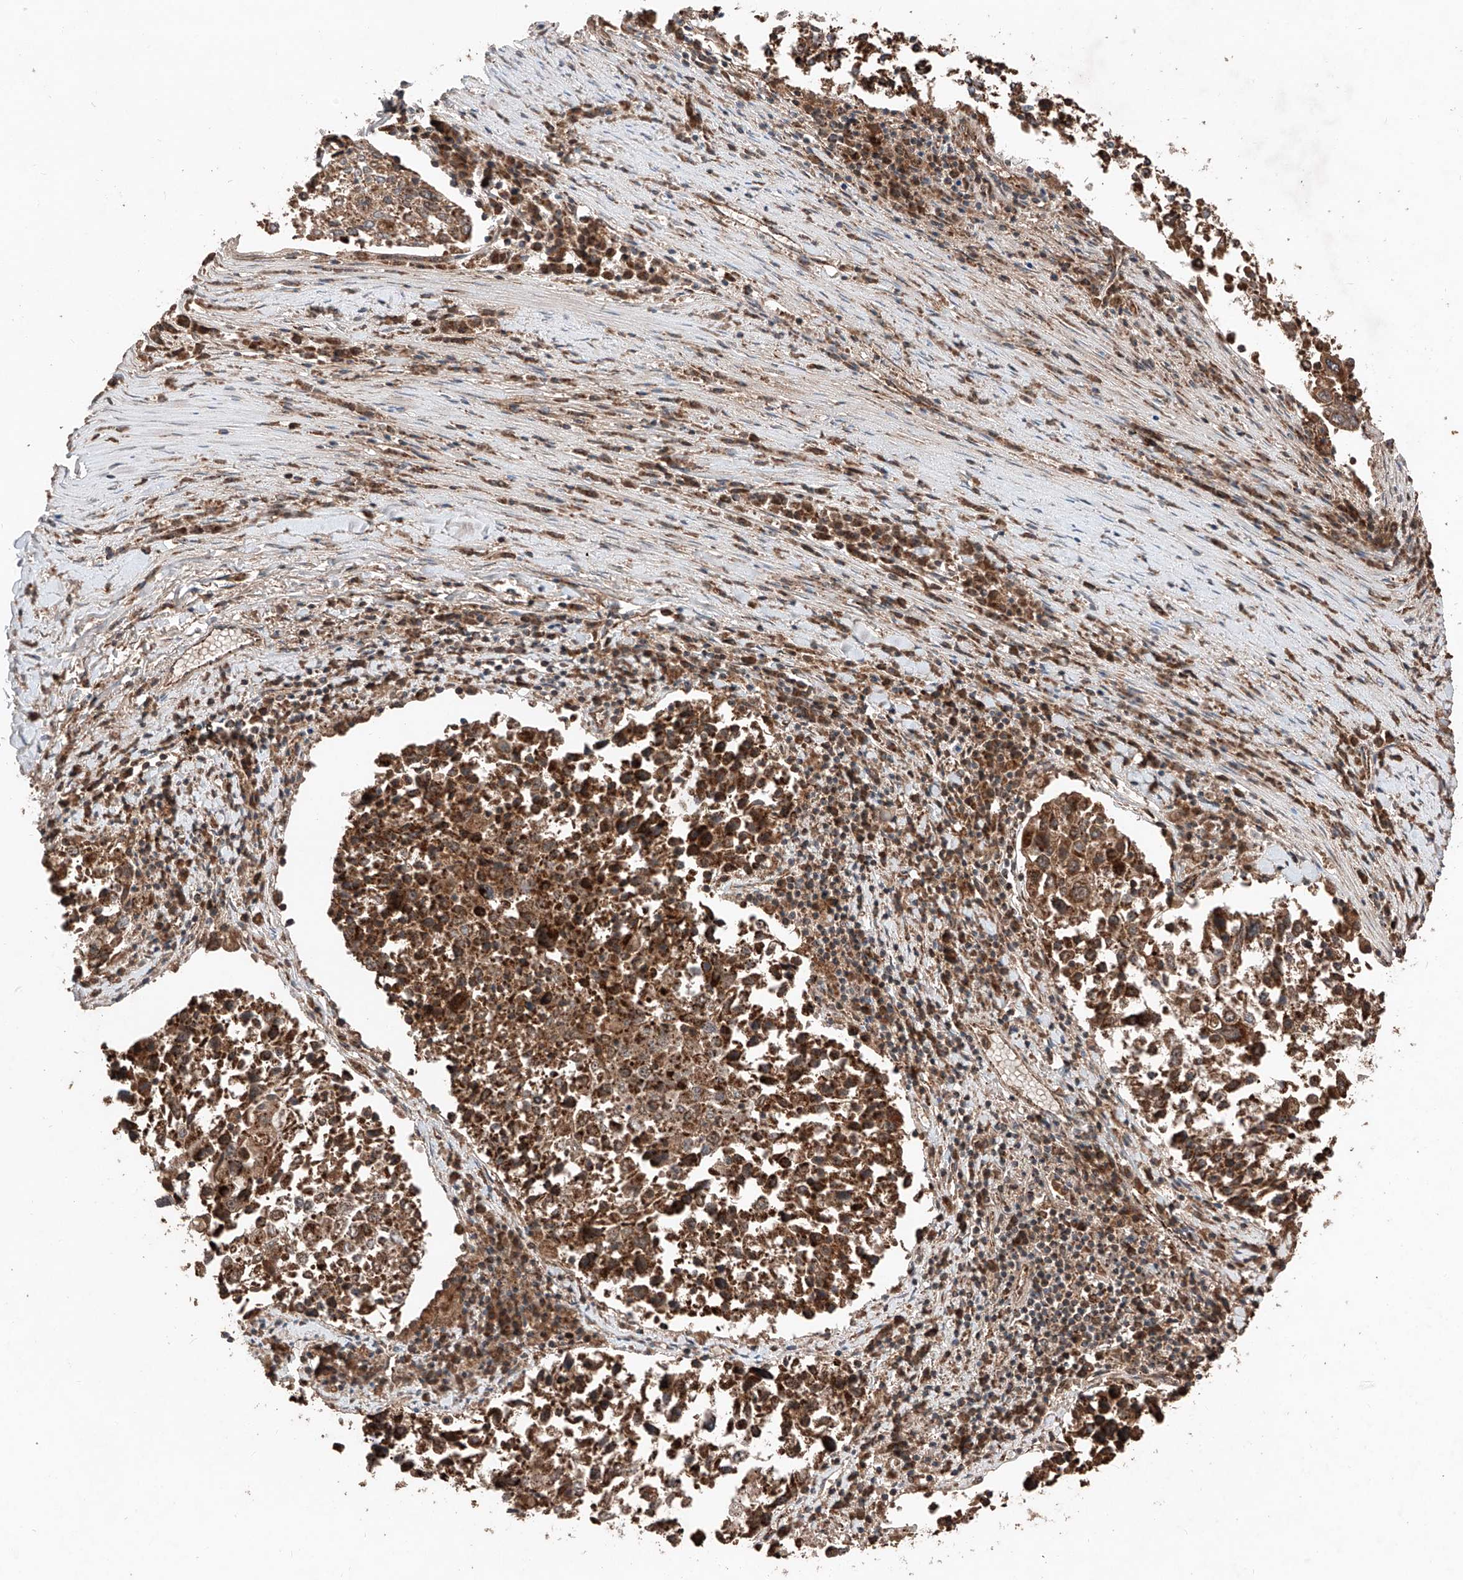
{"staining": {"intensity": "moderate", "quantity": ">75%", "location": "cytoplasmic/membranous"}, "tissue": "lung cancer", "cell_type": "Tumor cells", "image_type": "cancer", "snomed": [{"axis": "morphology", "description": "Squamous cell carcinoma, NOS"}, {"axis": "topography", "description": "Lung"}], "caption": "Approximately >75% of tumor cells in lung squamous cell carcinoma demonstrate moderate cytoplasmic/membranous protein positivity as visualized by brown immunohistochemical staining.", "gene": "ZSCAN29", "patient": {"sex": "male", "age": 65}}